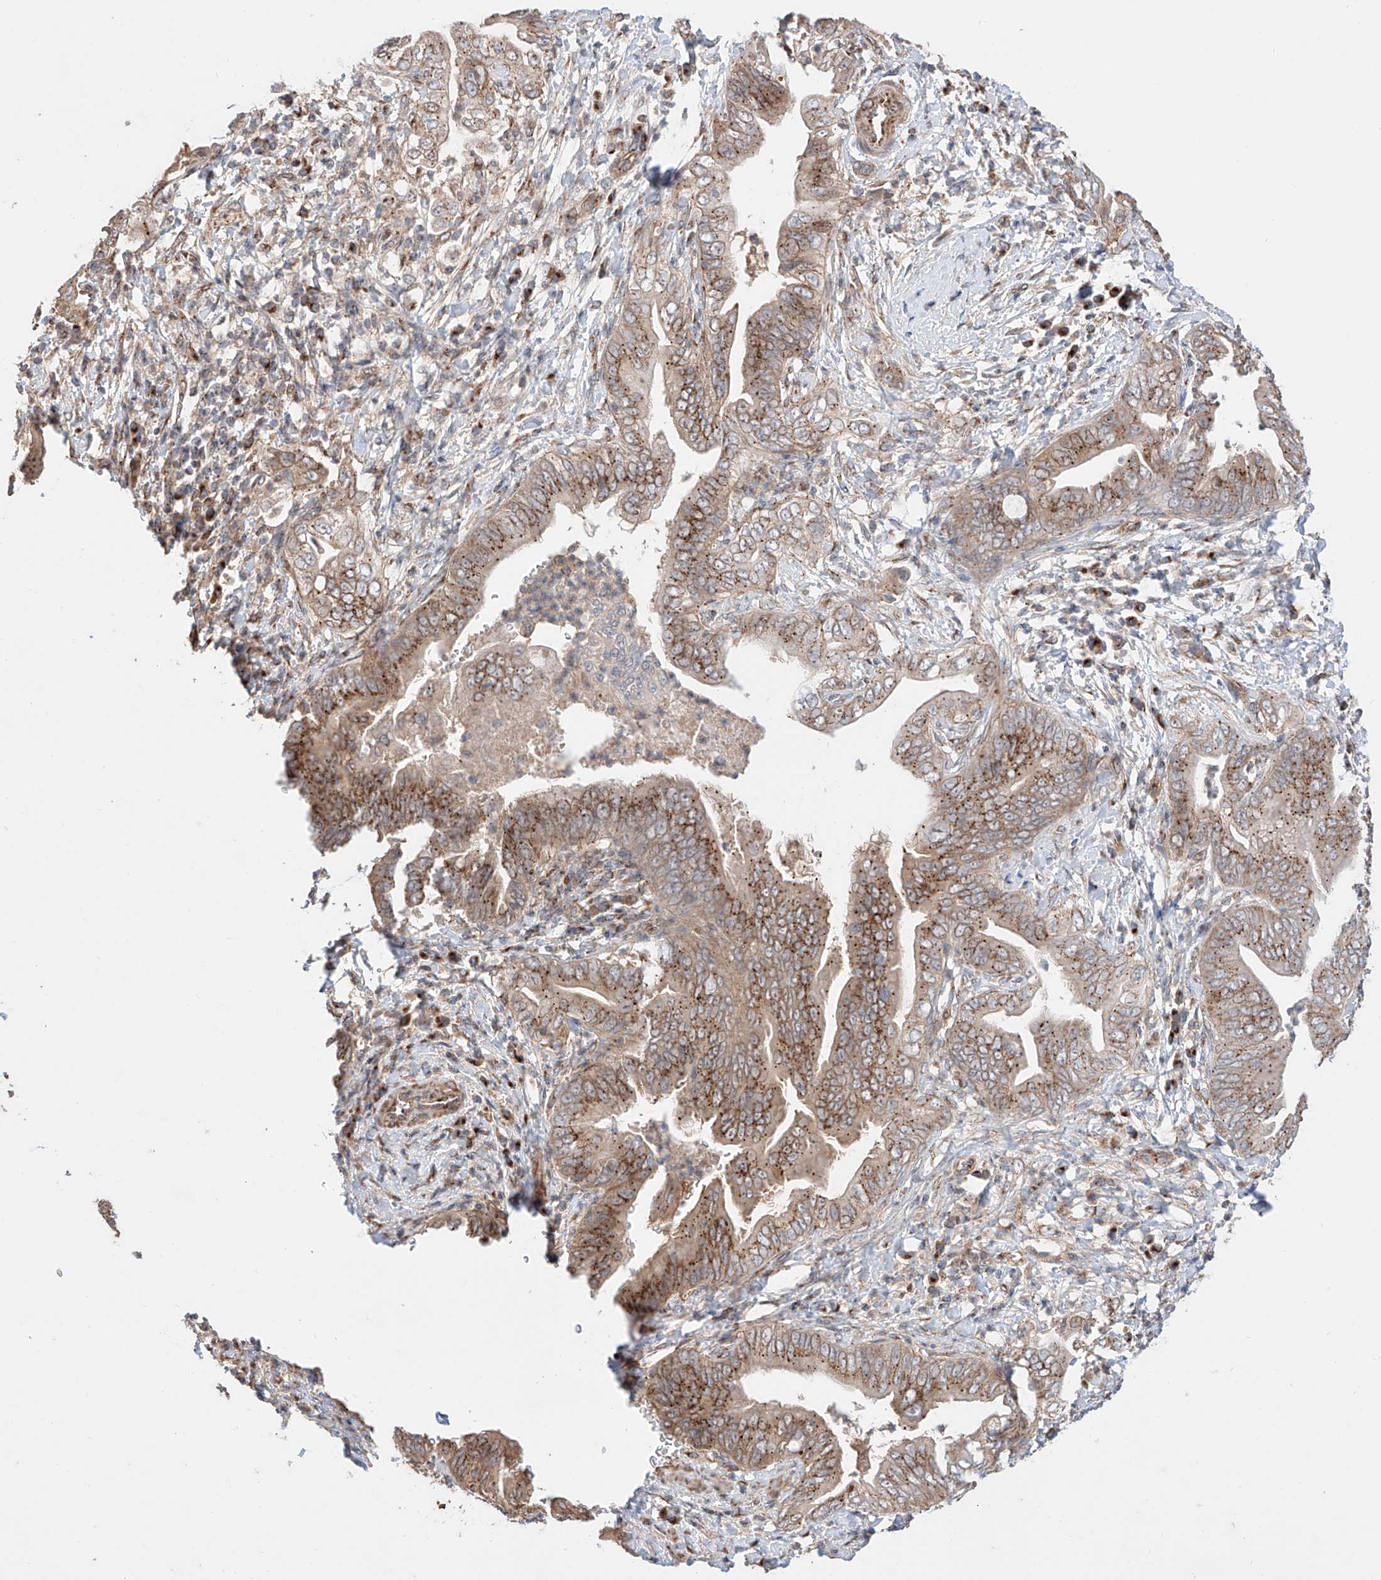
{"staining": {"intensity": "moderate", "quantity": ">75%", "location": "cytoplasmic/membranous"}, "tissue": "pancreatic cancer", "cell_type": "Tumor cells", "image_type": "cancer", "snomed": [{"axis": "morphology", "description": "Adenocarcinoma, NOS"}, {"axis": "topography", "description": "Pancreas"}], "caption": "This is an image of IHC staining of pancreatic adenocarcinoma, which shows moderate expression in the cytoplasmic/membranous of tumor cells.", "gene": "MOSPD1", "patient": {"sex": "male", "age": 75}}